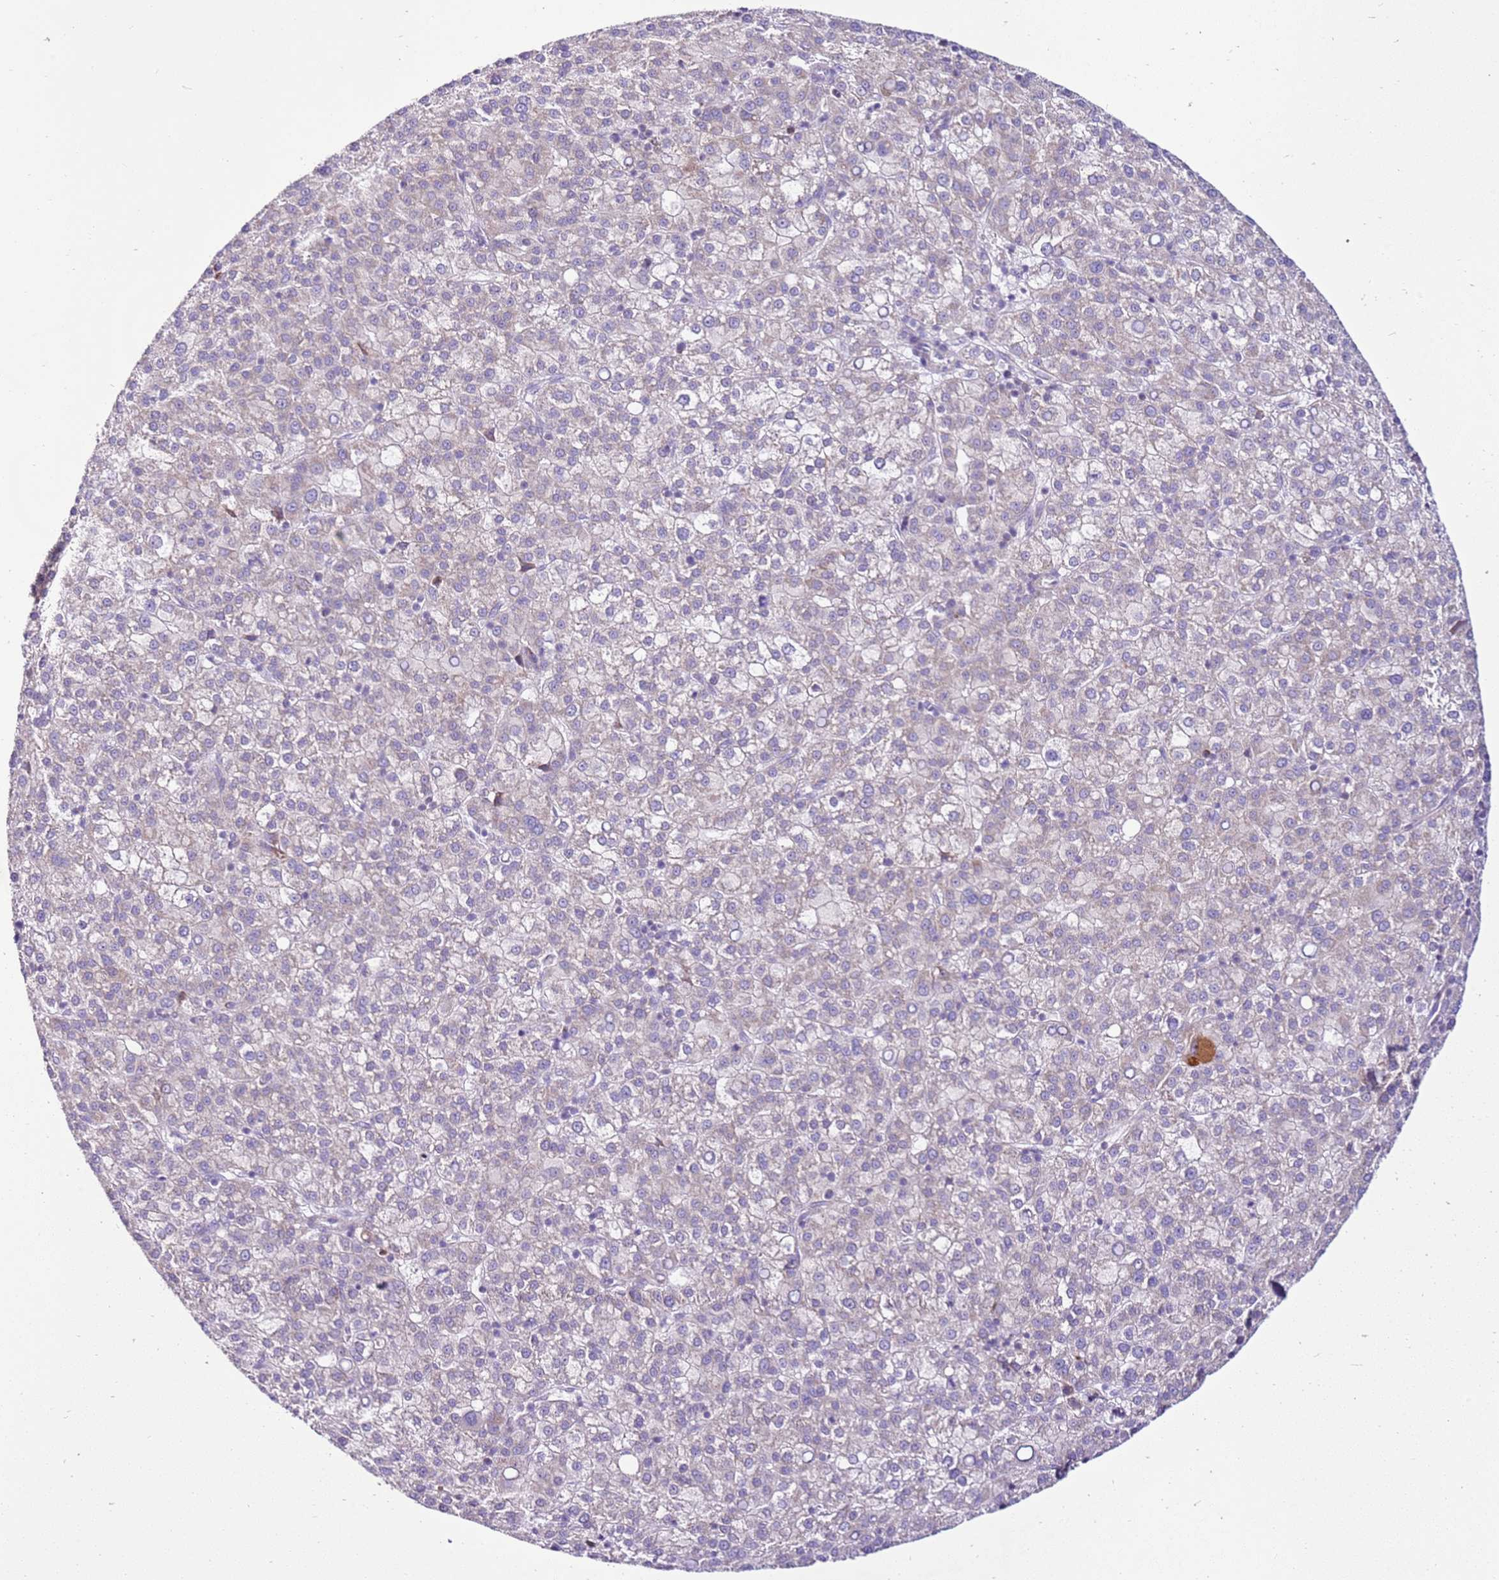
{"staining": {"intensity": "negative", "quantity": "none", "location": "none"}, "tissue": "liver cancer", "cell_type": "Tumor cells", "image_type": "cancer", "snomed": [{"axis": "morphology", "description": "Carcinoma, Hepatocellular, NOS"}, {"axis": "topography", "description": "Liver"}], "caption": "Tumor cells are negative for brown protein staining in hepatocellular carcinoma (liver).", "gene": "MRPL36", "patient": {"sex": "female", "age": 58}}